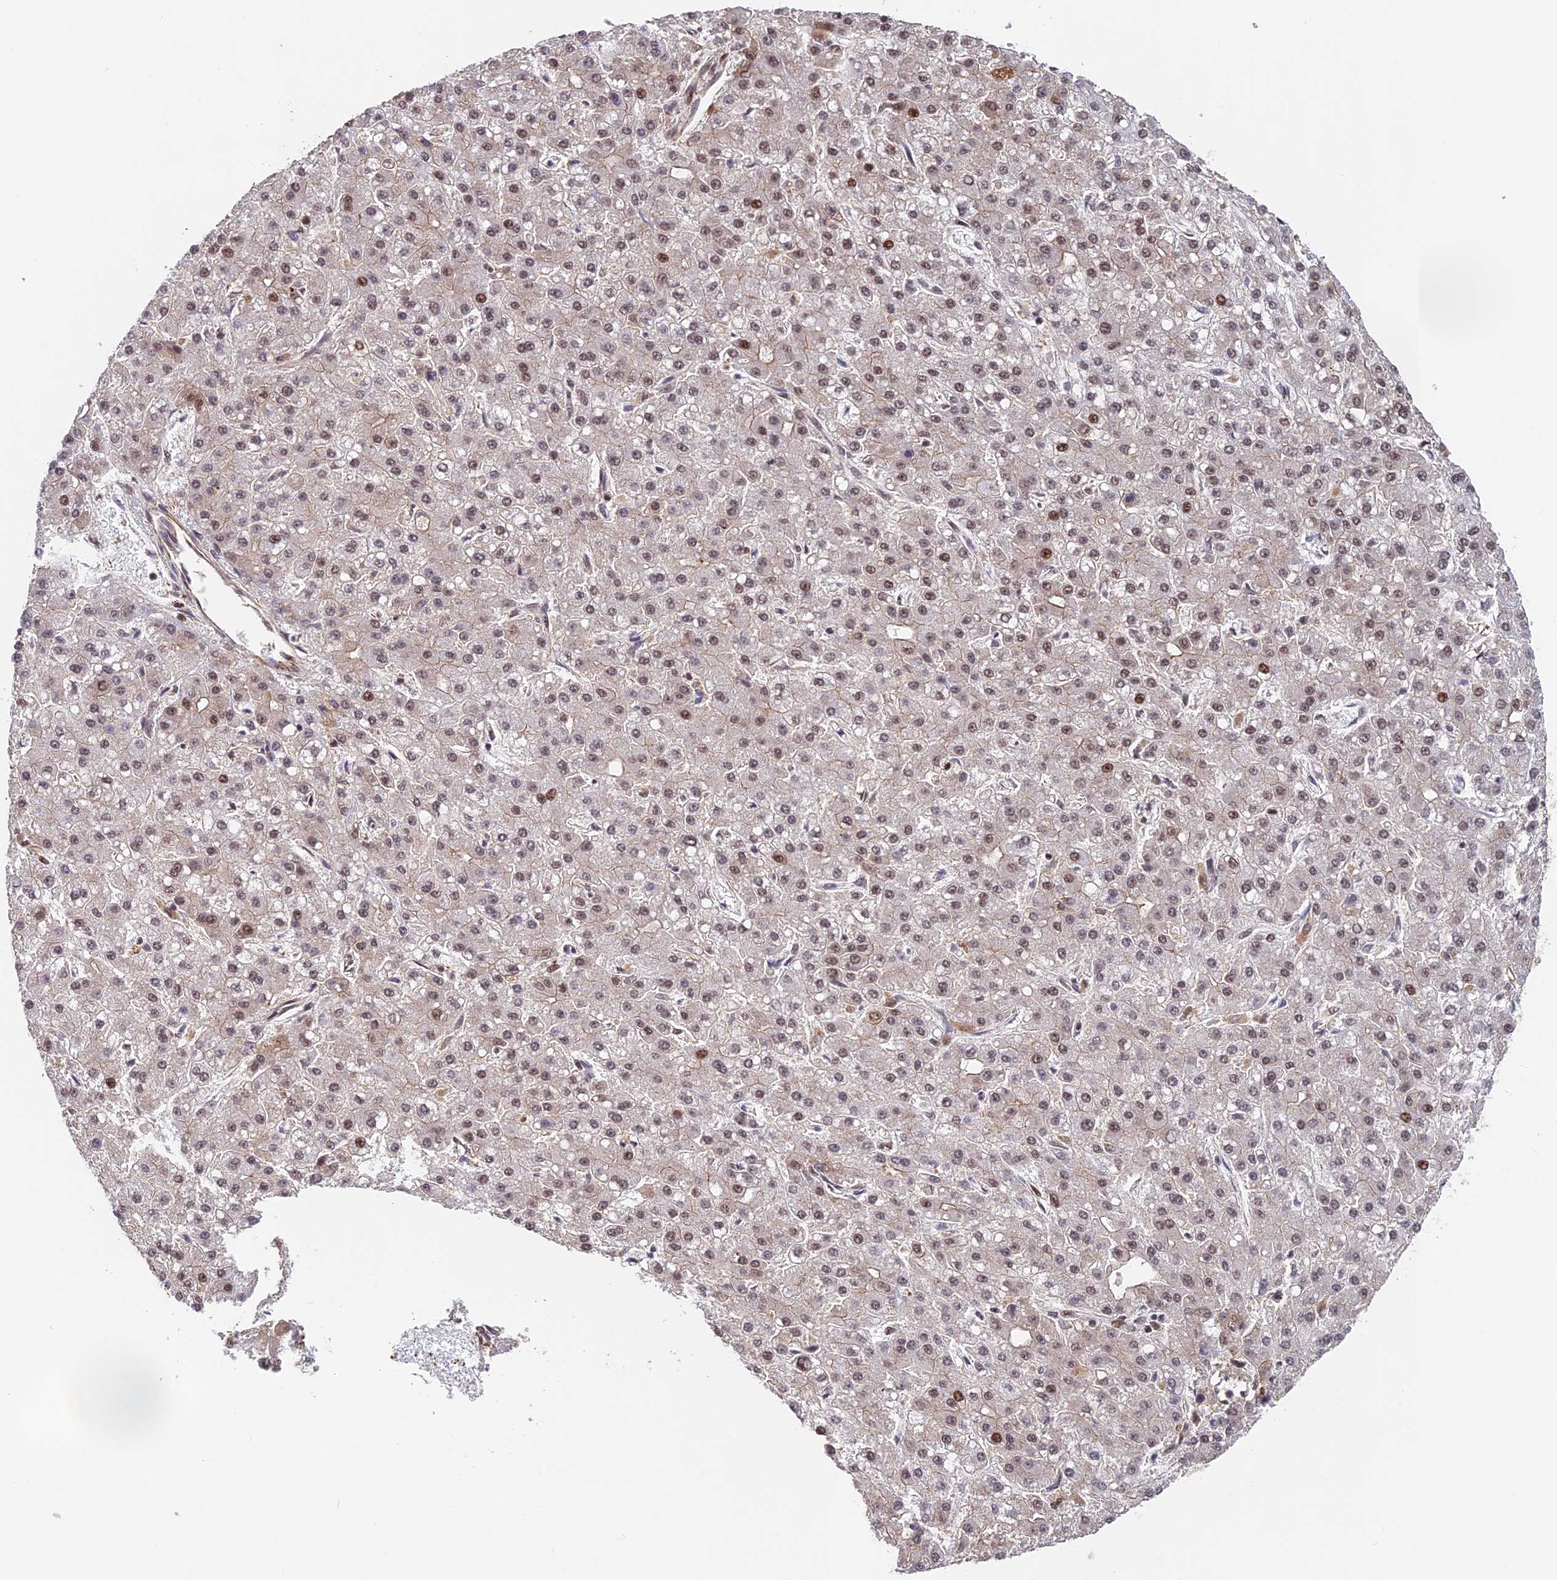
{"staining": {"intensity": "weak", "quantity": "25%-75%", "location": "nuclear"}, "tissue": "liver cancer", "cell_type": "Tumor cells", "image_type": "cancer", "snomed": [{"axis": "morphology", "description": "Carcinoma, Hepatocellular, NOS"}, {"axis": "topography", "description": "Liver"}], "caption": "A high-resolution image shows immunohistochemistry (IHC) staining of hepatocellular carcinoma (liver), which shows weak nuclear expression in approximately 25%-75% of tumor cells.", "gene": "OSBPL1A", "patient": {"sex": "male", "age": 67}}